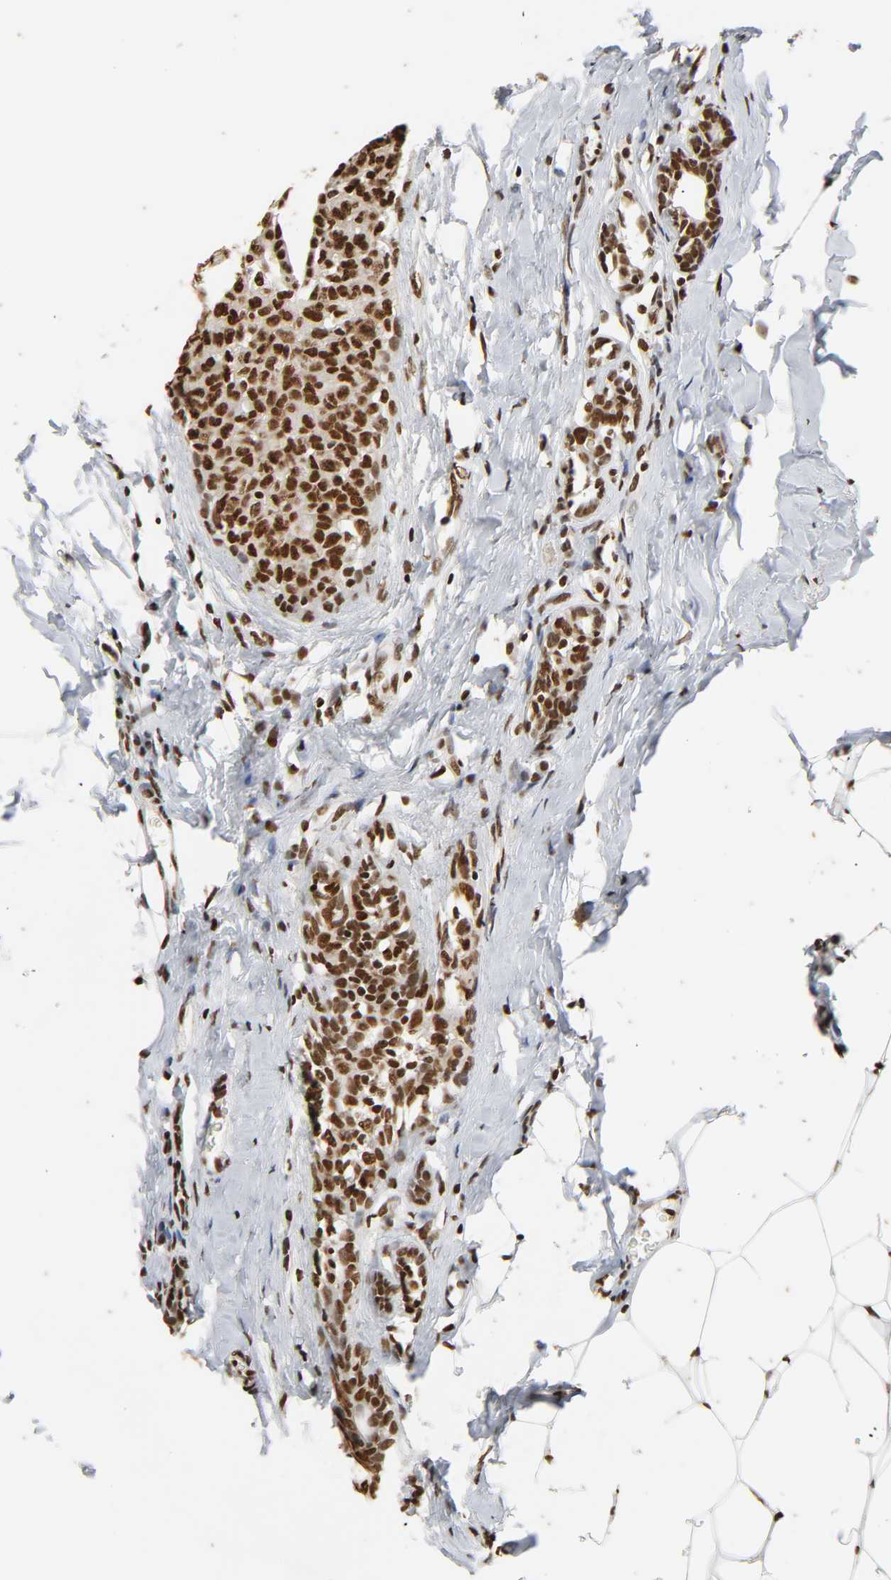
{"staining": {"intensity": "strong", "quantity": ">75%", "location": "nuclear"}, "tissue": "breast cancer", "cell_type": "Tumor cells", "image_type": "cancer", "snomed": [{"axis": "morphology", "description": "Duct carcinoma"}, {"axis": "topography", "description": "Breast"}], "caption": "Human intraductal carcinoma (breast) stained with a protein marker displays strong staining in tumor cells.", "gene": "HNRNPC", "patient": {"sex": "female", "age": 40}}